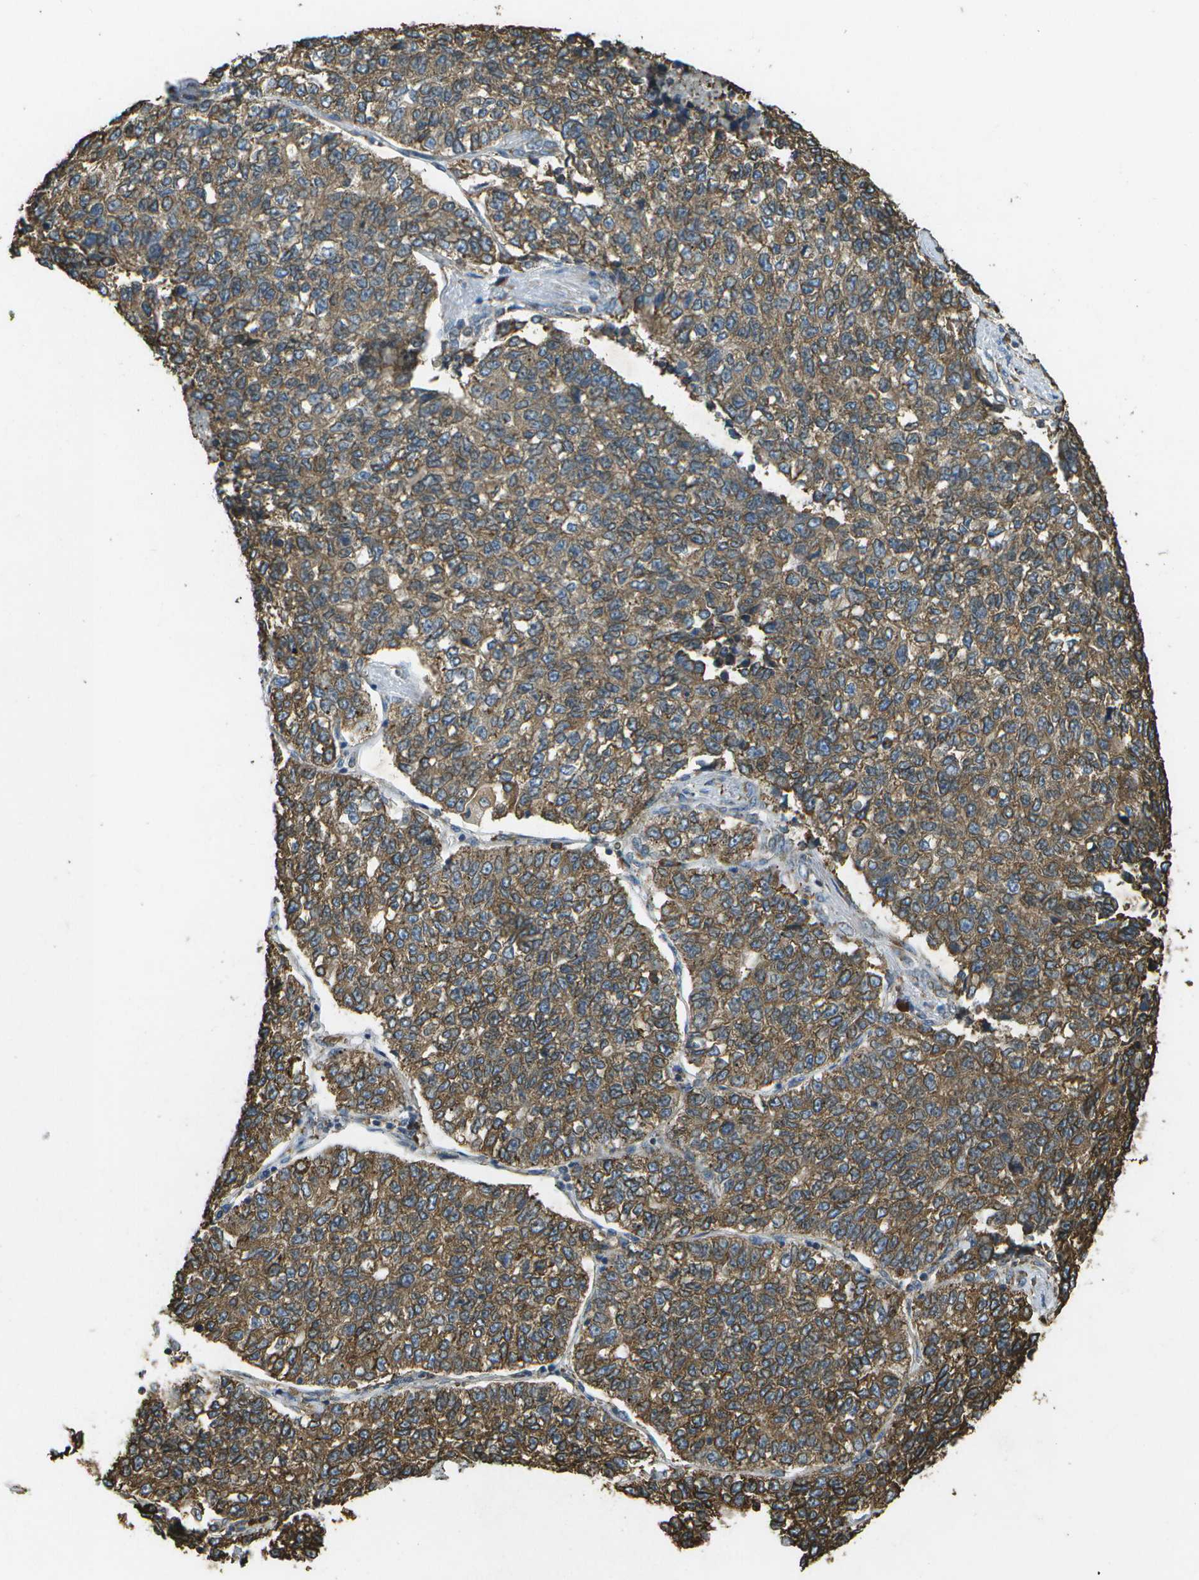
{"staining": {"intensity": "moderate", "quantity": ">75%", "location": "cytoplasmic/membranous"}, "tissue": "lung cancer", "cell_type": "Tumor cells", "image_type": "cancer", "snomed": [{"axis": "morphology", "description": "Adenocarcinoma, NOS"}, {"axis": "topography", "description": "Lung"}], "caption": "Lung cancer tissue displays moderate cytoplasmic/membranous staining in approximately >75% of tumor cells, visualized by immunohistochemistry.", "gene": "PDIA4", "patient": {"sex": "male", "age": 49}}